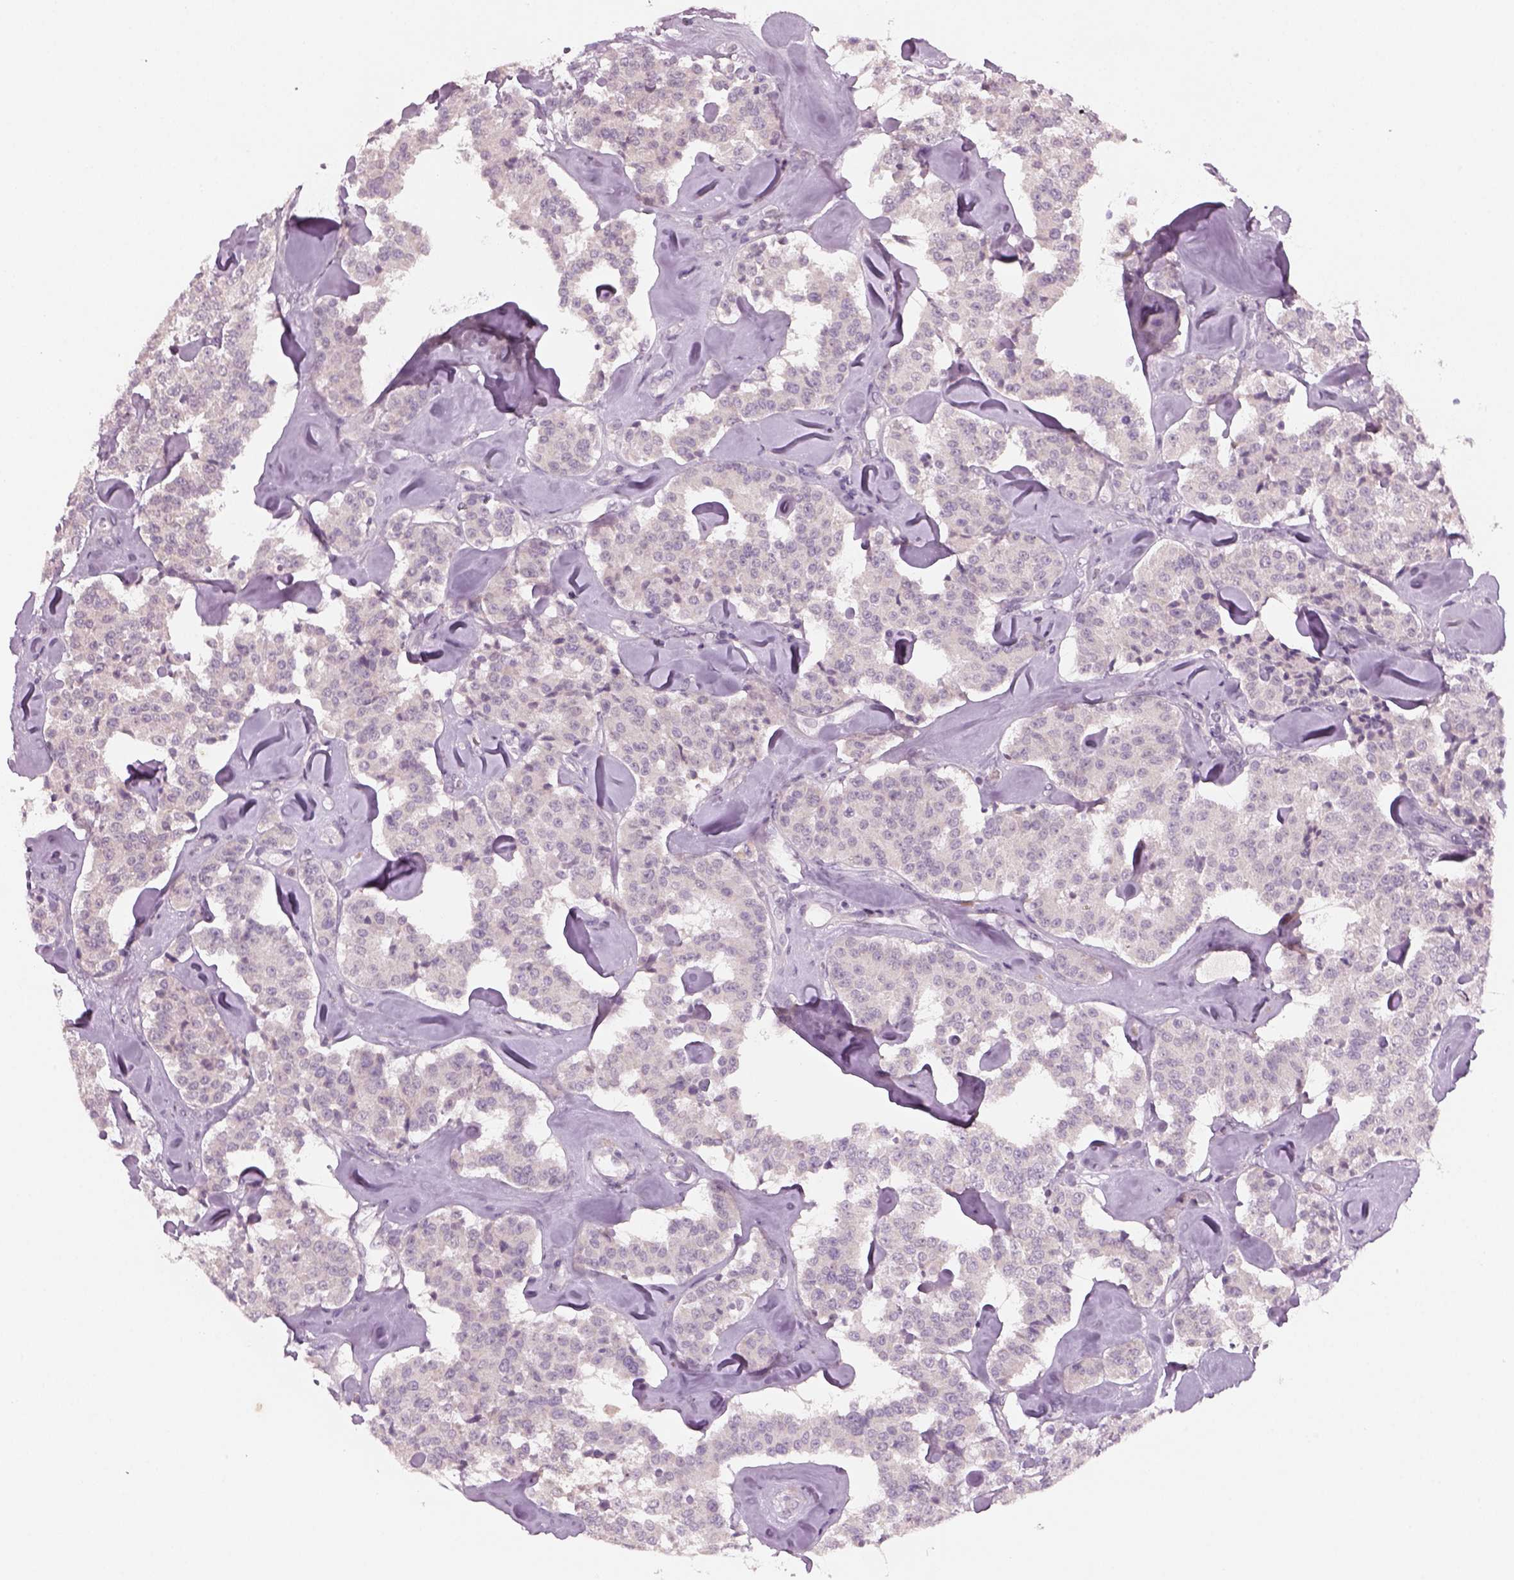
{"staining": {"intensity": "negative", "quantity": "none", "location": "none"}, "tissue": "carcinoid", "cell_type": "Tumor cells", "image_type": "cancer", "snomed": [{"axis": "morphology", "description": "Carcinoid, malignant, NOS"}, {"axis": "topography", "description": "Pancreas"}], "caption": "Human carcinoid stained for a protein using IHC exhibits no expression in tumor cells.", "gene": "PENK", "patient": {"sex": "male", "age": 41}}